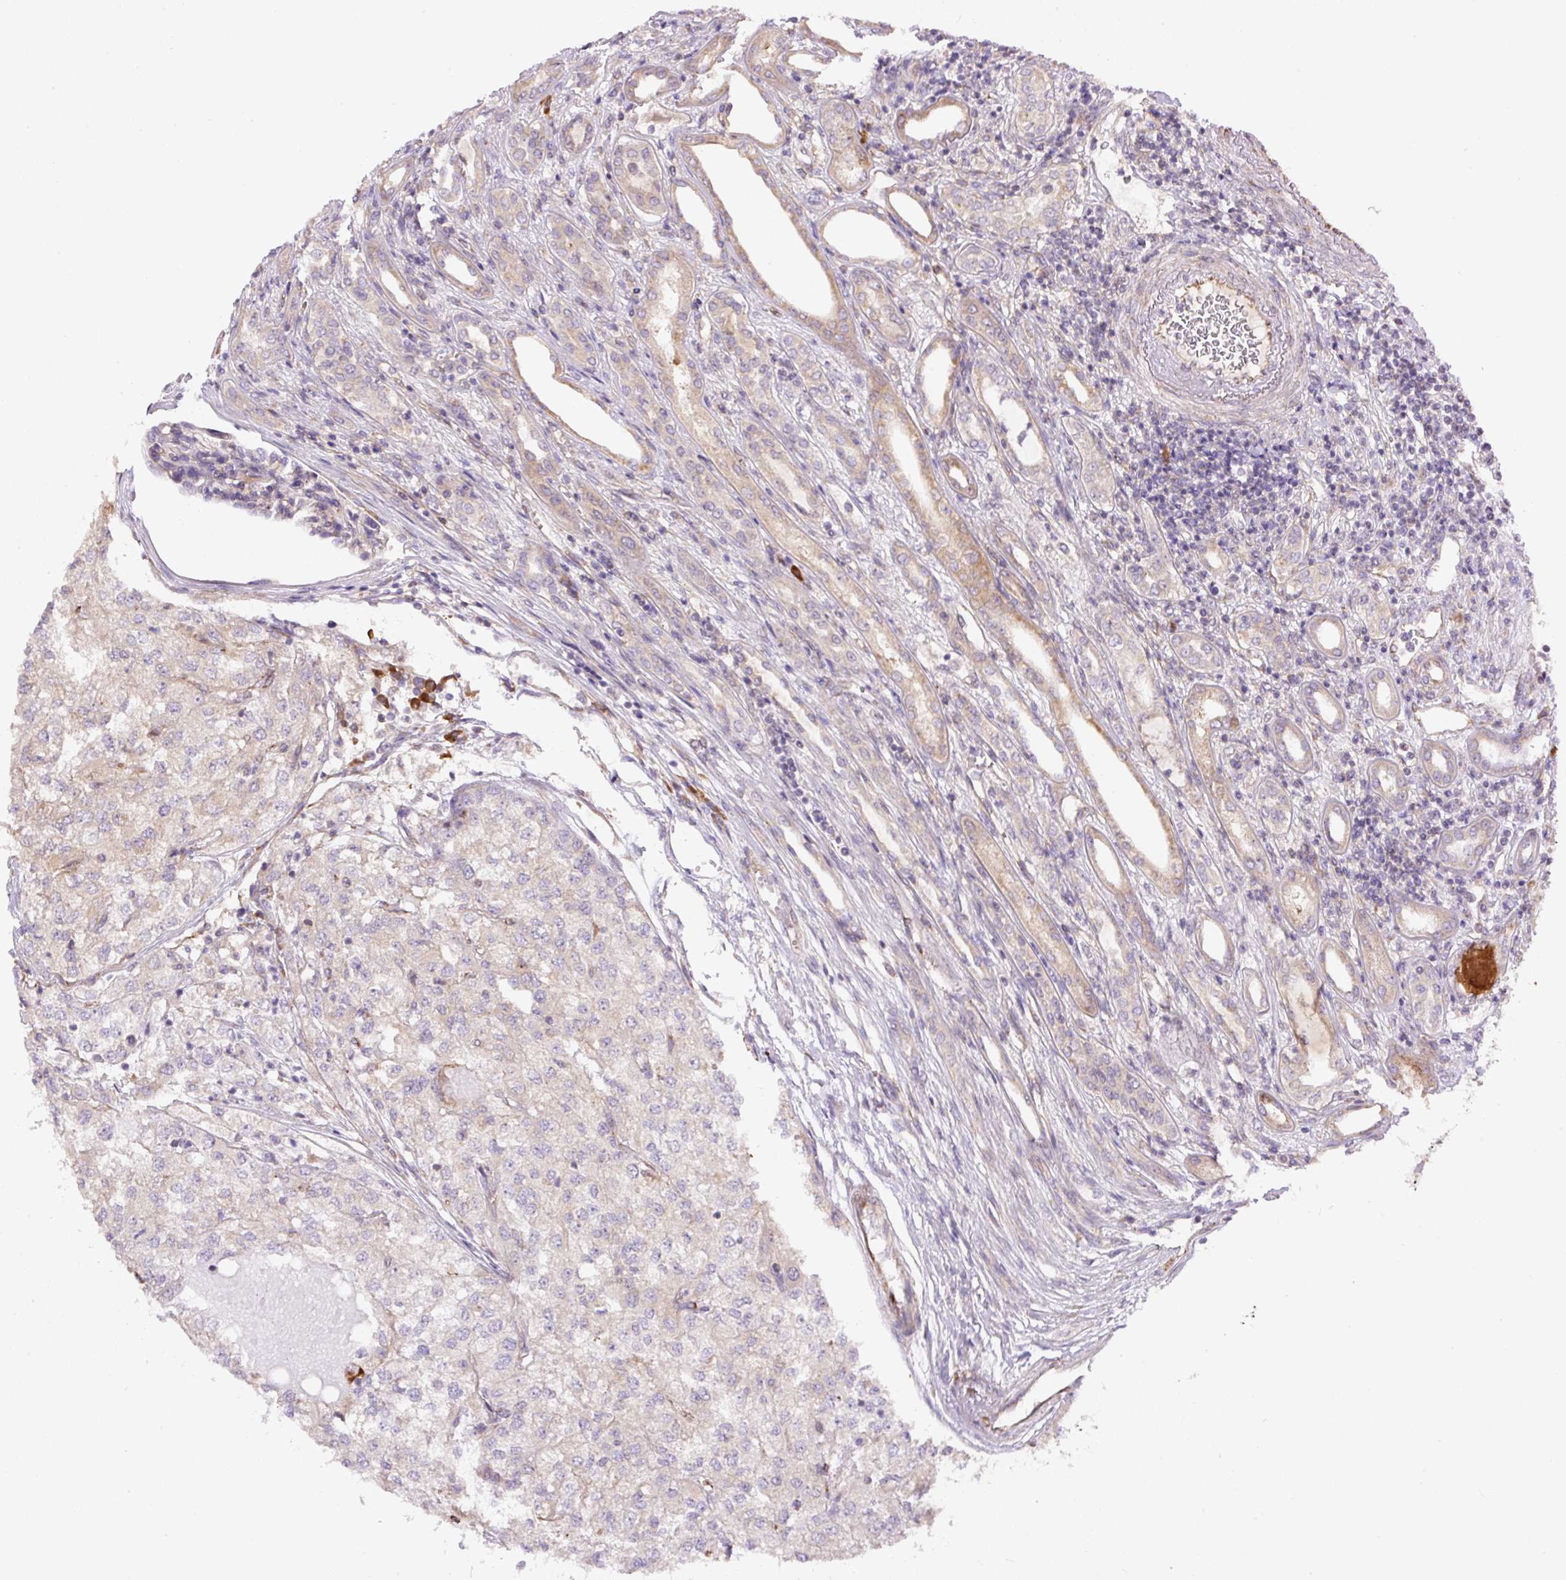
{"staining": {"intensity": "negative", "quantity": "none", "location": "none"}, "tissue": "renal cancer", "cell_type": "Tumor cells", "image_type": "cancer", "snomed": [{"axis": "morphology", "description": "Adenocarcinoma, NOS"}, {"axis": "topography", "description": "Kidney"}], "caption": "An image of renal cancer stained for a protein exhibits no brown staining in tumor cells.", "gene": "PPME1", "patient": {"sex": "female", "age": 54}}